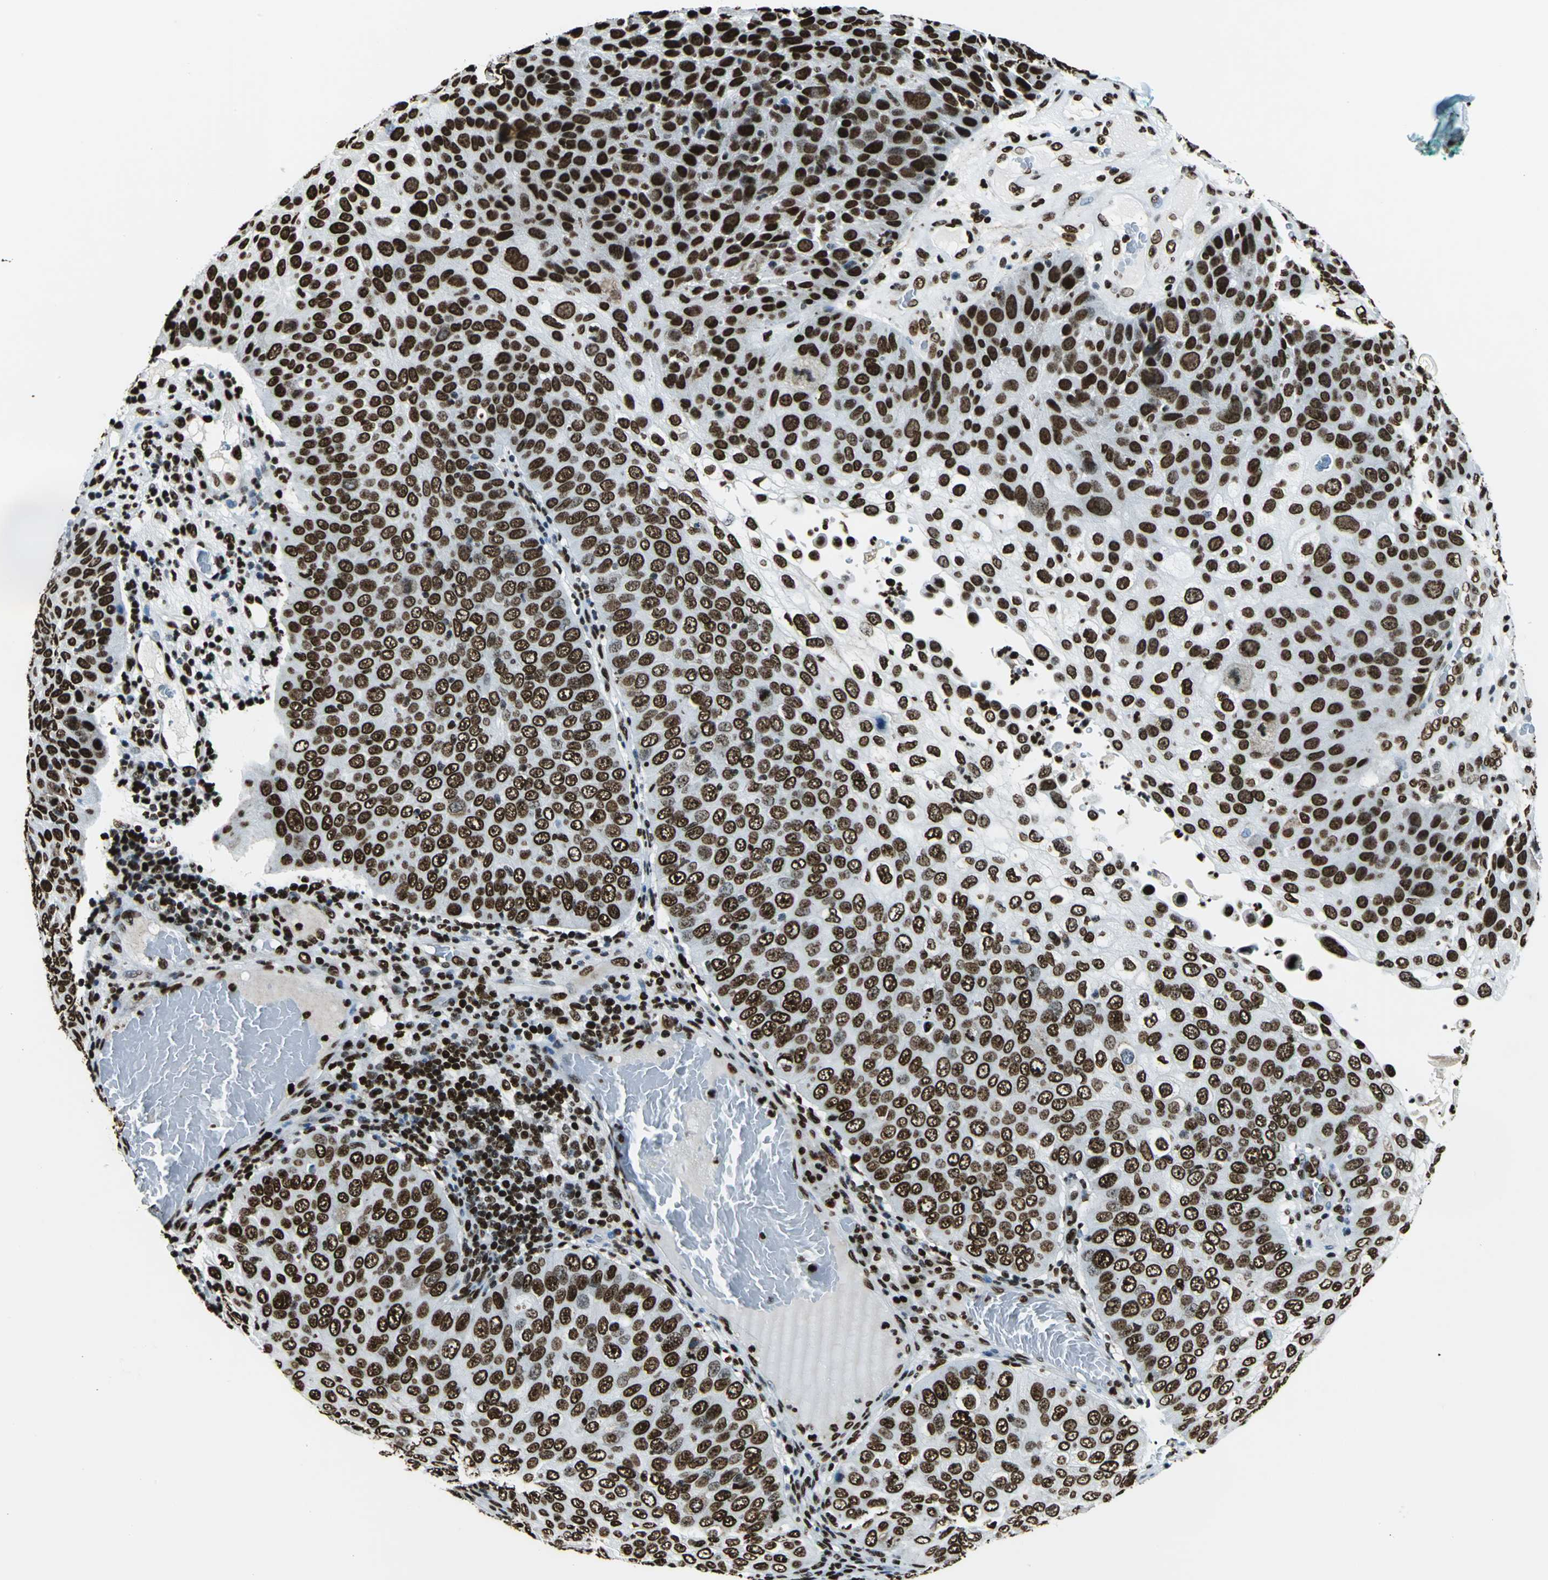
{"staining": {"intensity": "strong", "quantity": ">75%", "location": "nuclear"}, "tissue": "skin cancer", "cell_type": "Tumor cells", "image_type": "cancer", "snomed": [{"axis": "morphology", "description": "Squamous cell carcinoma, NOS"}, {"axis": "topography", "description": "Skin"}], "caption": "A brown stain labels strong nuclear staining of a protein in human squamous cell carcinoma (skin) tumor cells.", "gene": "APEX1", "patient": {"sex": "male", "age": 87}}